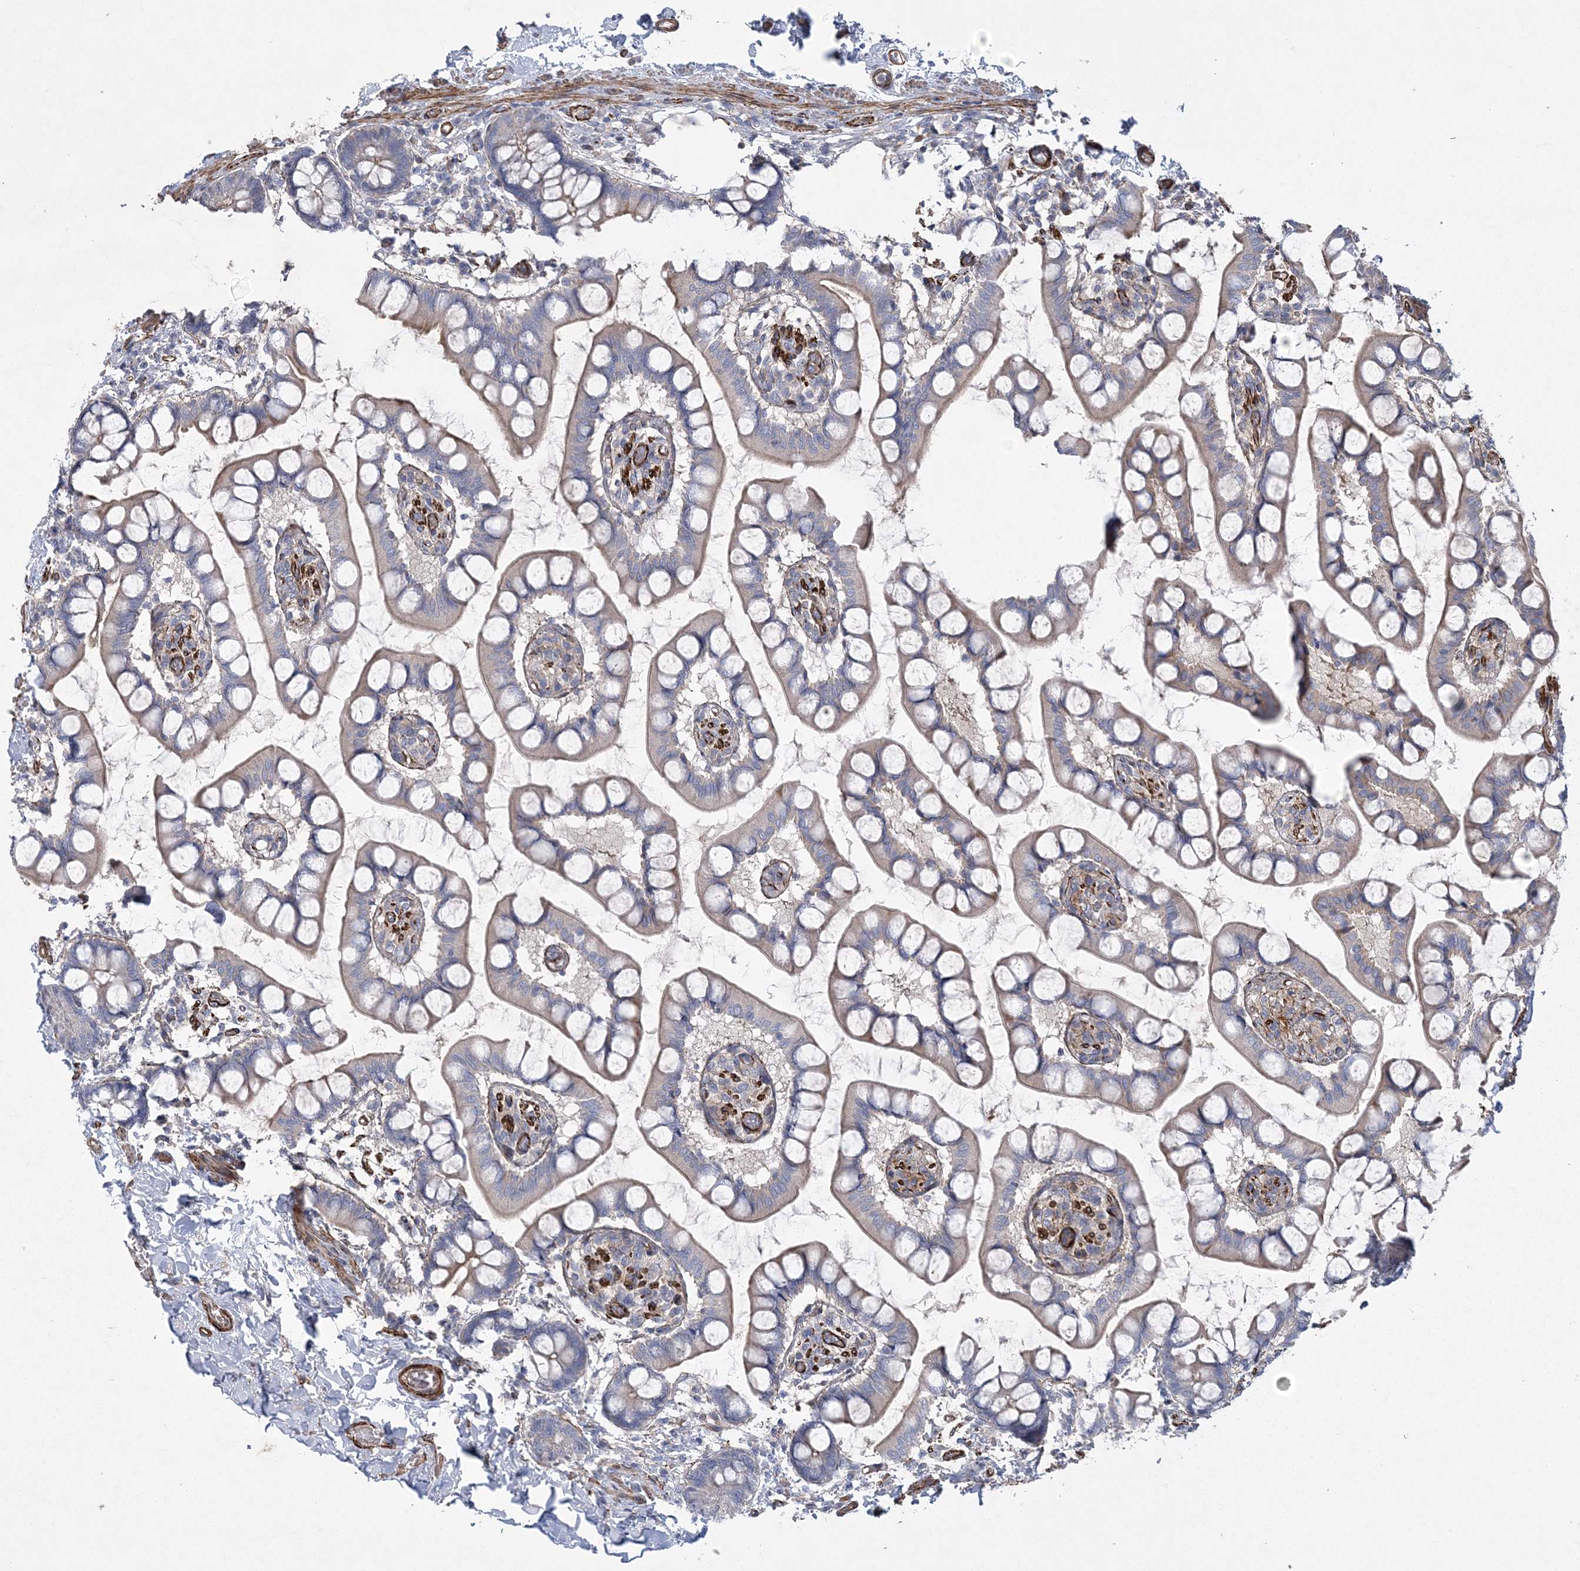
{"staining": {"intensity": "weak", "quantity": "25%-75%", "location": "cytoplasmic/membranous"}, "tissue": "small intestine", "cell_type": "Glandular cells", "image_type": "normal", "snomed": [{"axis": "morphology", "description": "Normal tissue, NOS"}, {"axis": "topography", "description": "Small intestine"}], "caption": "A histopathology image of small intestine stained for a protein demonstrates weak cytoplasmic/membranous brown staining in glandular cells.", "gene": "ARSJ", "patient": {"sex": "male", "age": 52}}